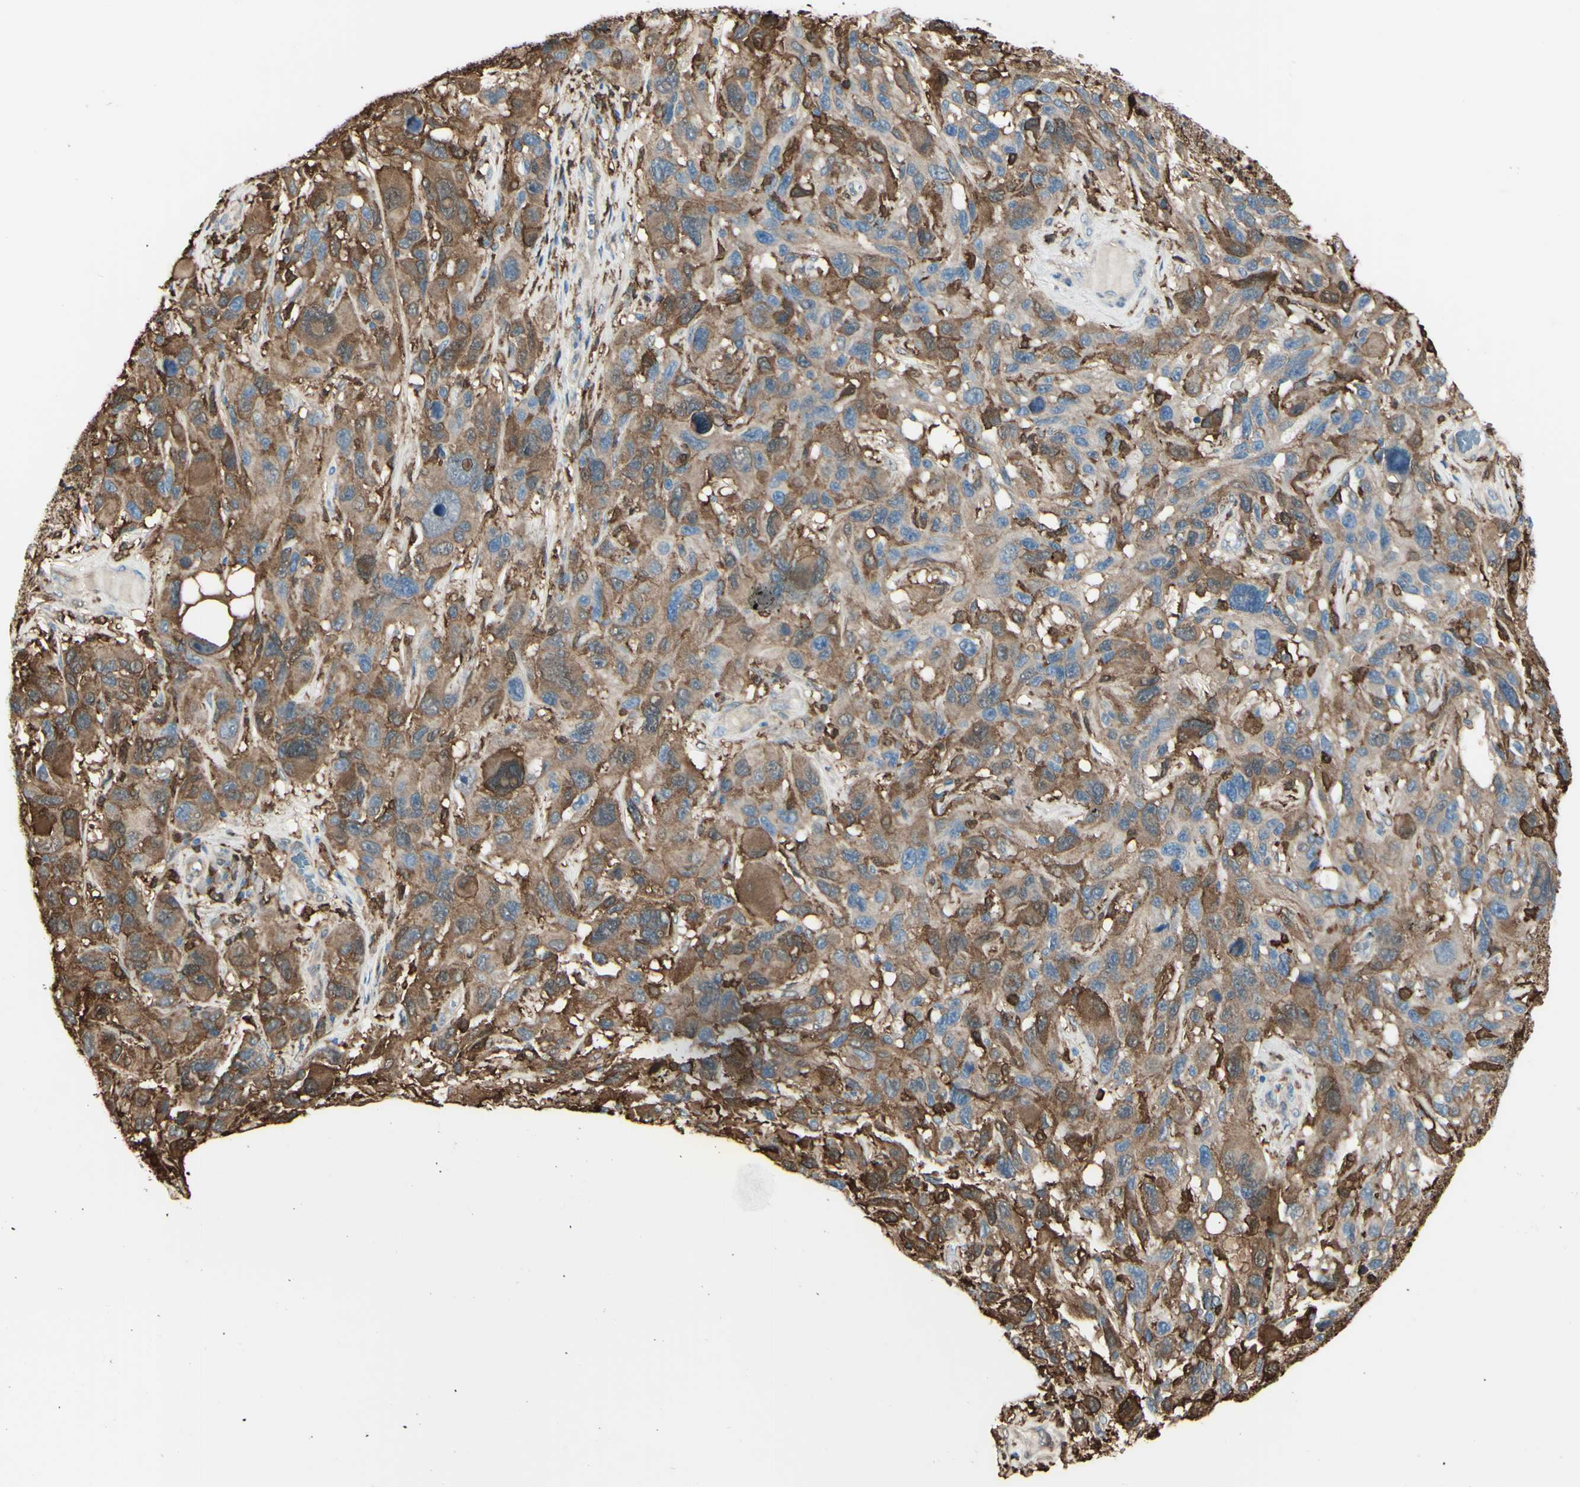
{"staining": {"intensity": "moderate", "quantity": ">75%", "location": "cytoplasmic/membranous"}, "tissue": "melanoma", "cell_type": "Tumor cells", "image_type": "cancer", "snomed": [{"axis": "morphology", "description": "Malignant melanoma, NOS"}, {"axis": "topography", "description": "Skin"}], "caption": "Protein analysis of malignant melanoma tissue displays moderate cytoplasmic/membranous positivity in approximately >75% of tumor cells. (DAB (3,3'-diaminobenzidine) IHC with brightfield microscopy, high magnification).", "gene": "GSN", "patient": {"sex": "male", "age": 53}}